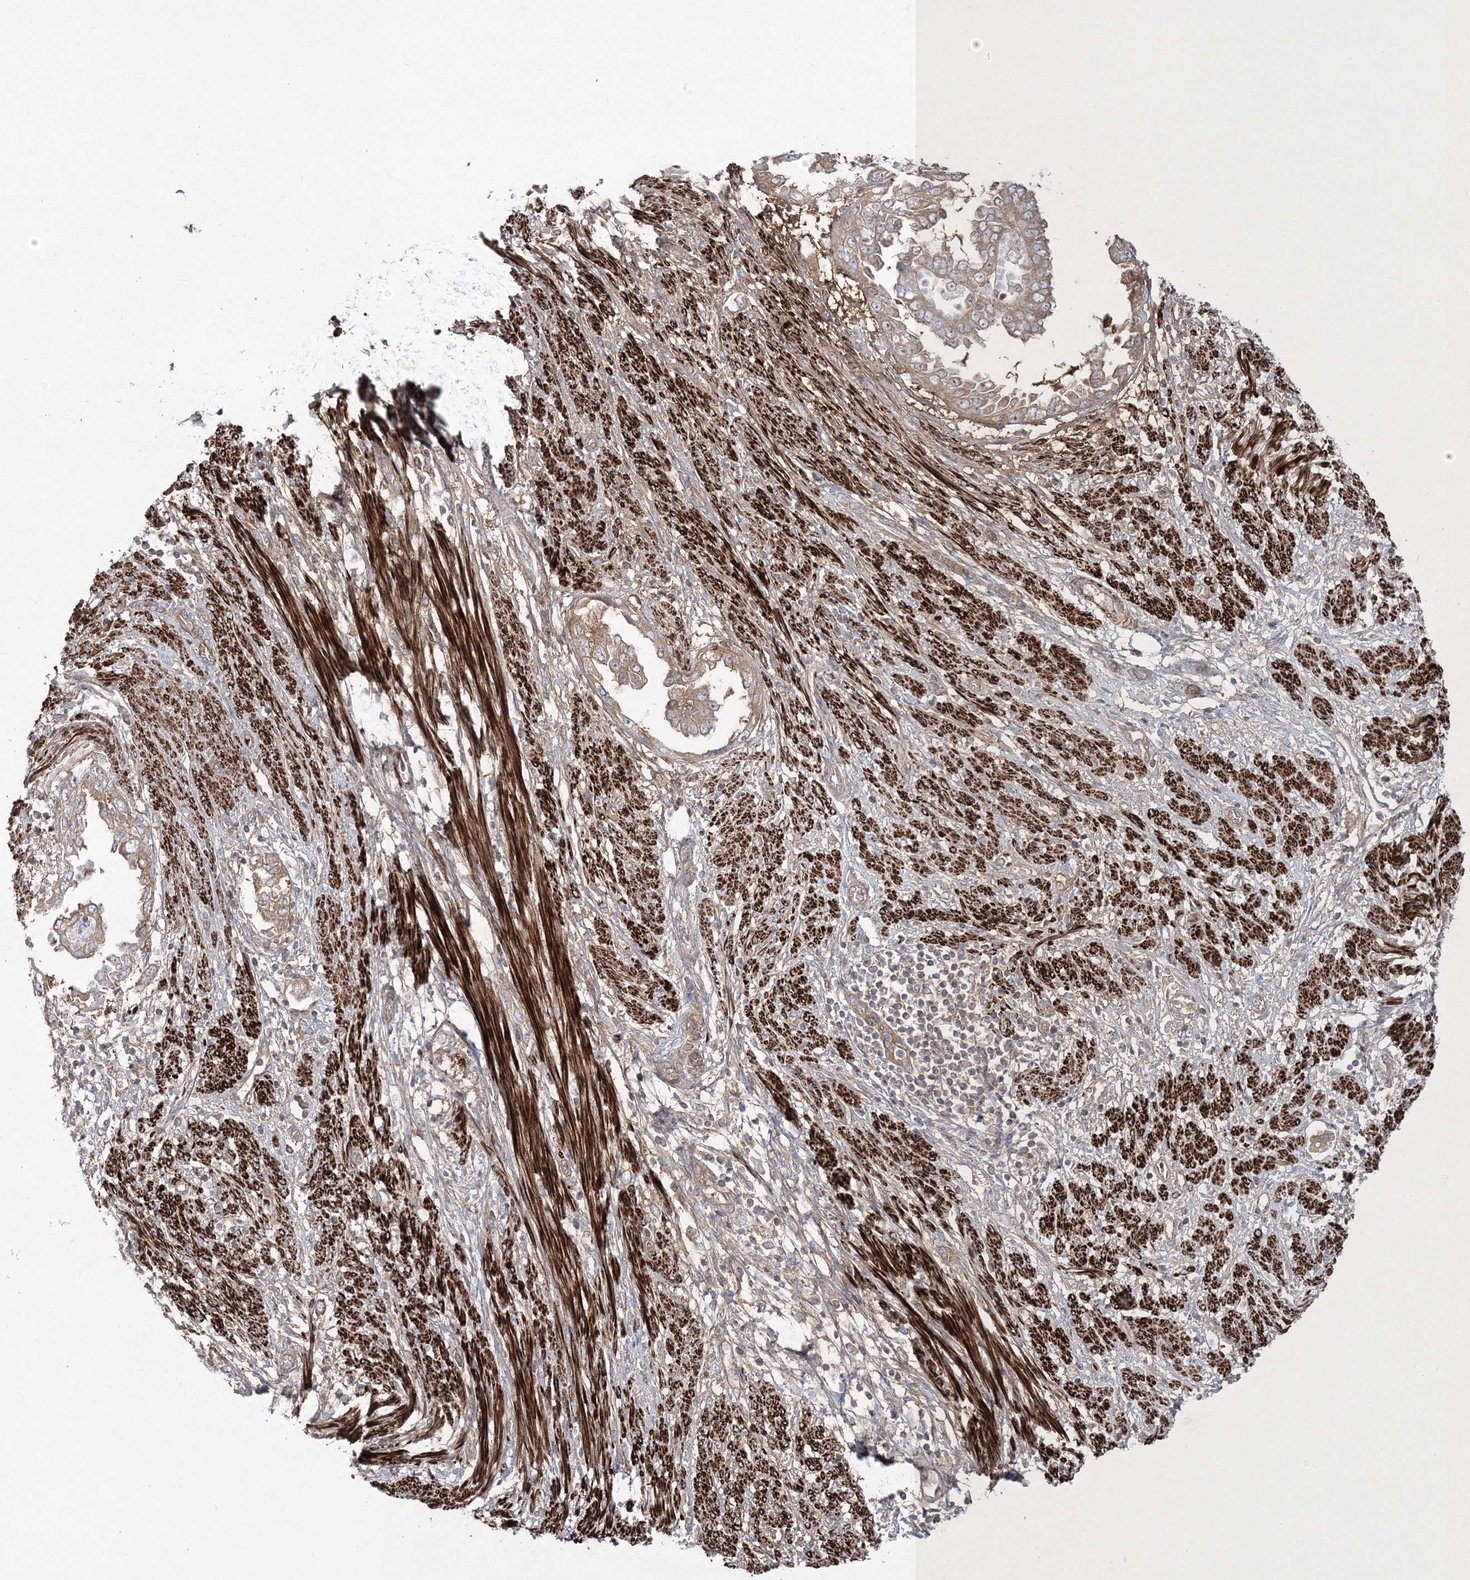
{"staining": {"intensity": "weak", "quantity": ">75%", "location": "cytoplasmic/membranous"}, "tissue": "endometrial cancer", "cell_type": "Tumor cells", "image_type": "cancer", "snomed": [{"axis": "morphology", "description": "Adenocarcinoma, NOS"}, {"axis": "topography", "description": "Endometrium"}], "caption": "There is low levels of weak cytoplasmic/membranous expression in tumor cells of endometrial cancer, as demonstrated by immunohistochemical staining (brown color).", "gene": "ZSWIM6", "patient": {"sex": "female", "age": 85}}